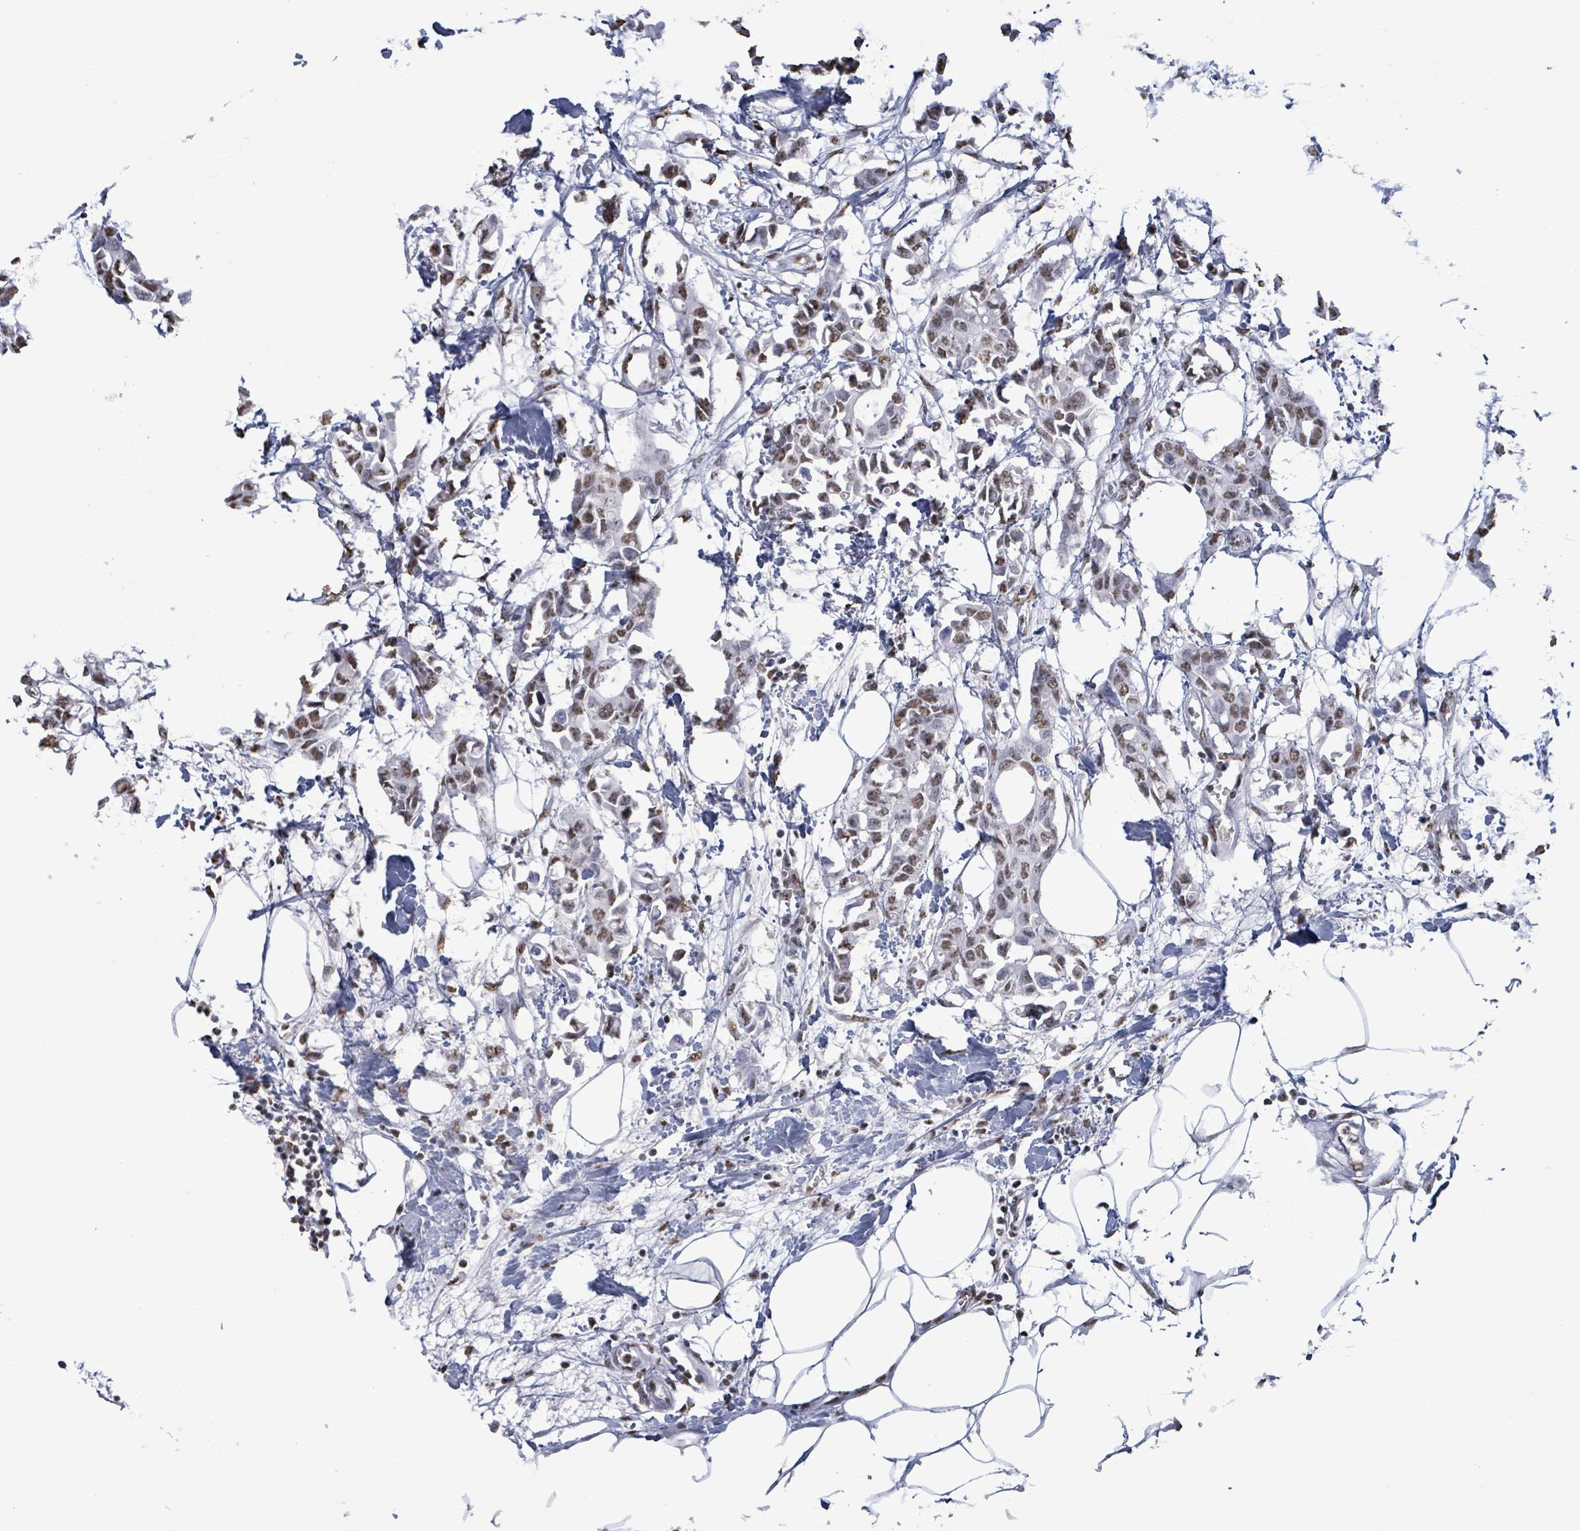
{"staining": {"intensity": "weak", "quantity": ">75%", "location": "nuclear"}, "tissue": "breast cancer", "cell_type": "Tumor cells", "image_type": "cancer", "snomed": [{"axis": "morphology", "description": "Duct carcinoma"}, {"axis": "topography", "description": "Breast"}], "caption": "Brown immunohistochemical staining in breast infiltrating ductal carcinoma reveals weak nuclear staining in approximately >75% of tumor cells.", "gene": "SAMD14", "patient": {"sex": "female", "age": 41}}